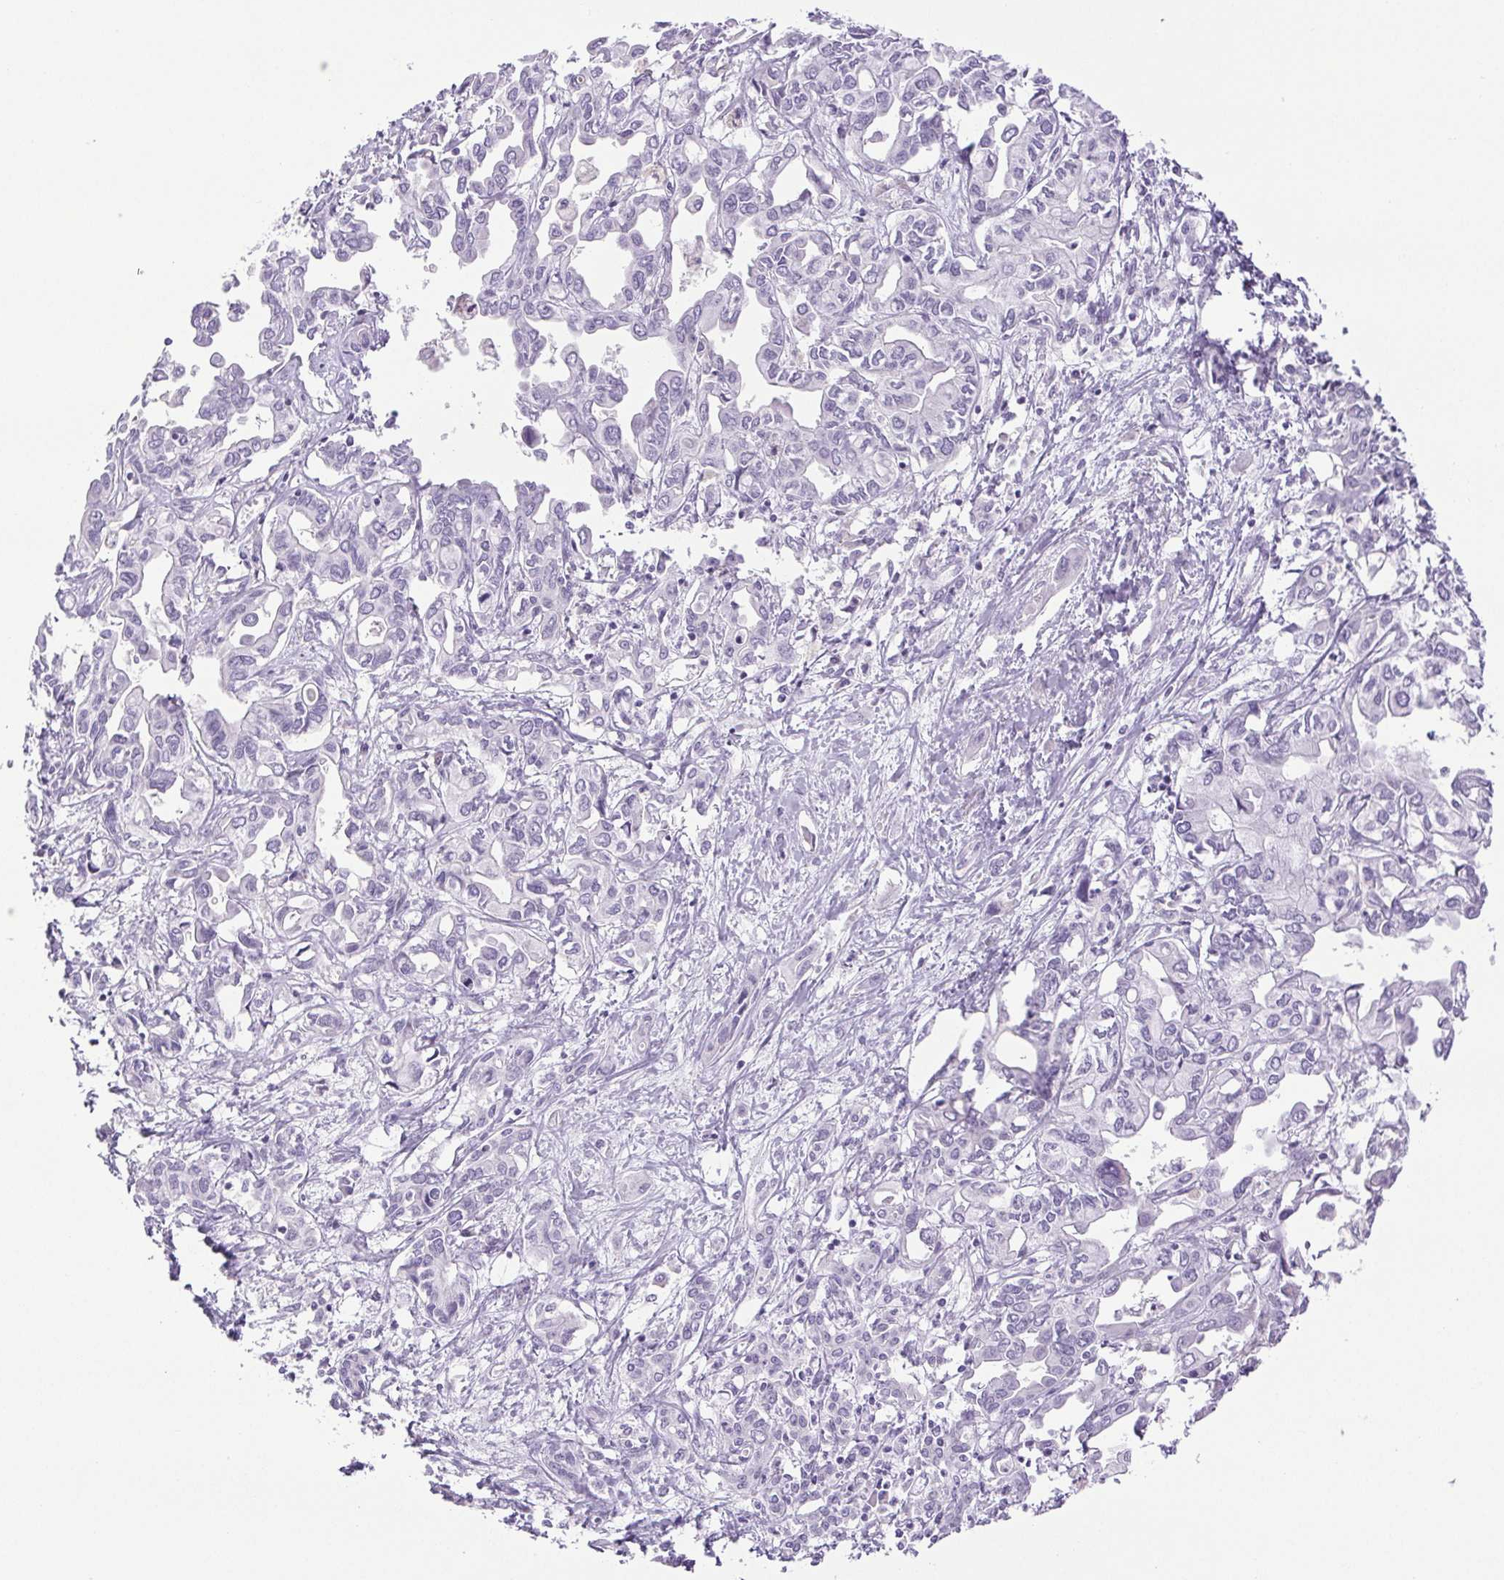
{"staining": {"intensity": "negative", "quantity": "none", "location": "none"}, "tissue": "liver cancer", "cell_type": "Tumor cells", "image_type": "cancer", "snomed": [{"axis": "morphology", "description": "Cholangiocarcinoma"}, {"axis": "topography", "description": "Liver"}], "caption": "Immunohistochemistry (IHC) of human liver cholangiocarcinoma demonstrates no positivity in tumor cells. The staining is performed using DAB brown chromogen with nuclei counter-stained in using hematoxylin.", "gene": "PAPPA2", "patient": {"sex": "female", "age": 64}}